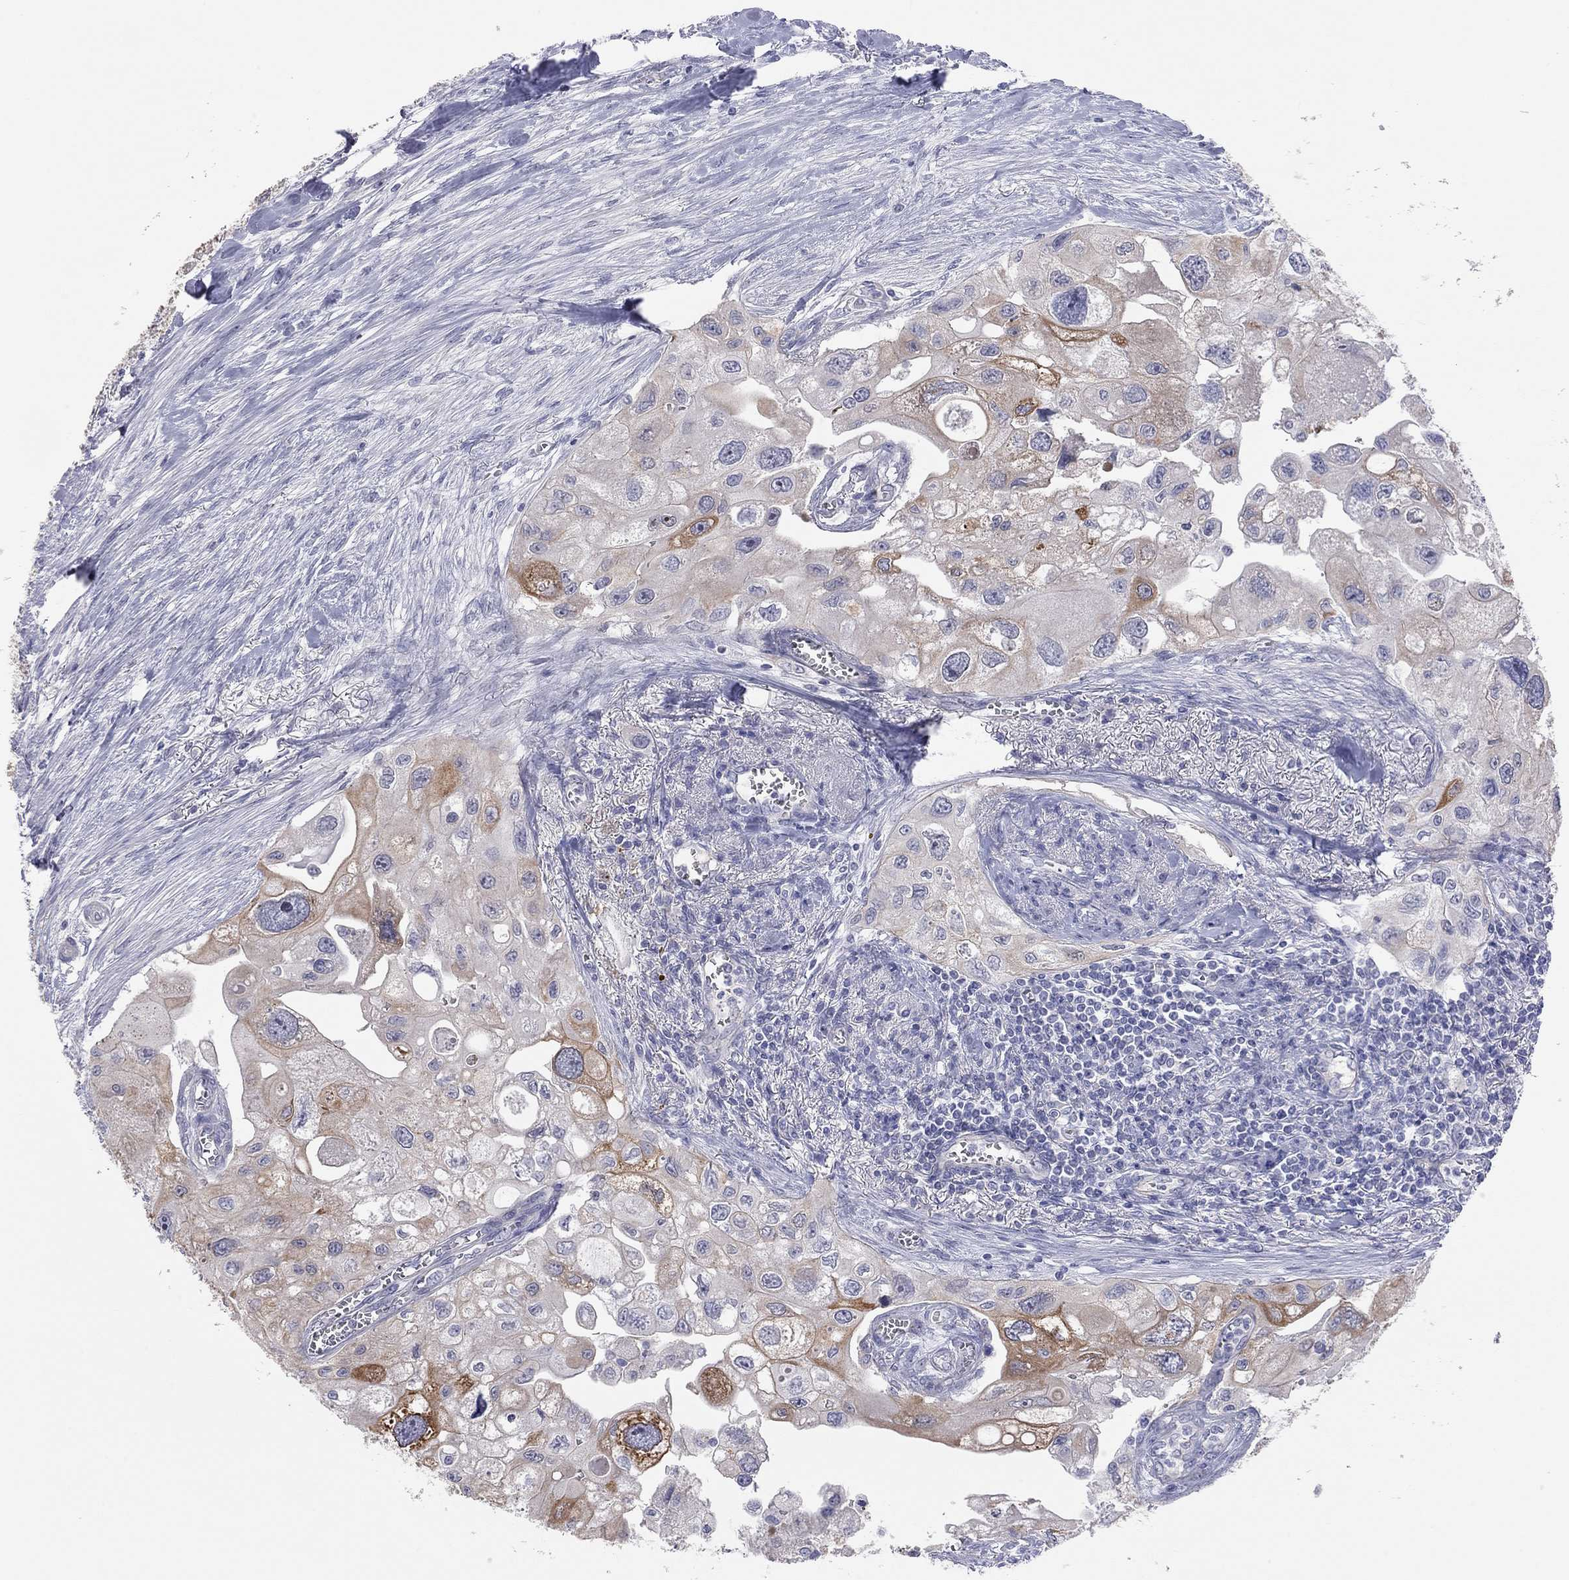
{"staining": {"intensity": "moderate", "quantity": "<25%", "location": "cytoplasmic/membranous"}, "tissue": "urothelial cancer", "cell_type": "Tumor cells", "image_type": "cancer", "snomed": [{"axis": "morphology", "description": "Urothelial carcinoma, High grade"}, {"axis": "topography", "description": "Urinary bladder"}], "caption": "Urothelial cancer was stained to show a protein in brown. There is low levels of moderate cytoplasmic/membranous positivity in about <25% of tumor cells.", "gene": "KCNB1", "patient": {"sex": "male", "age": 59}}